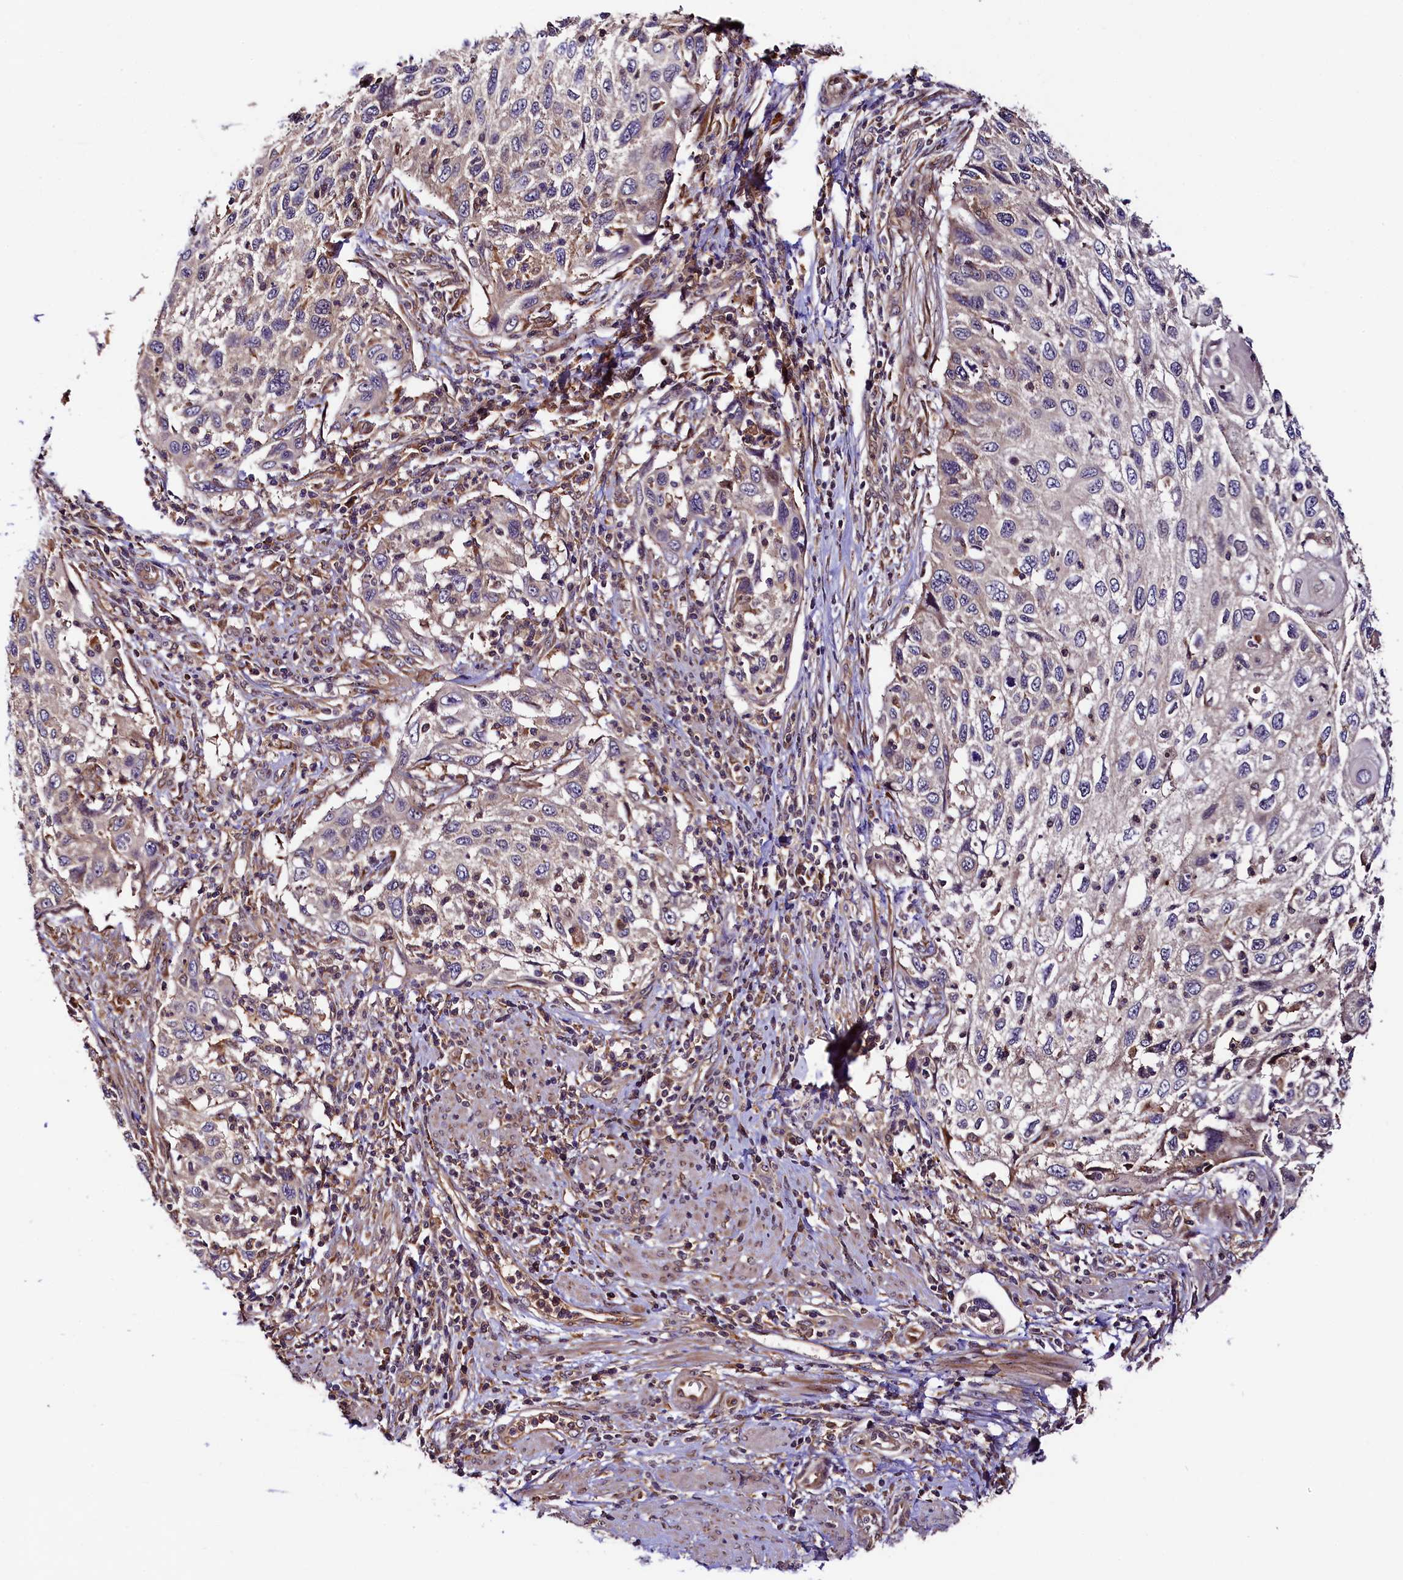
{"staining": {"intensity": "negative", "quantity": "none", "location": "none"}, "tissue": "cervical cancer", "cell_type": "Tumor cells", "image_type": "cancer", "snomed": [{"axis": "morphology", "description": "Squamous cell carcinoma, NOS"}, {"axis": "topography", "description": "Cervix"}], "caption": "Cervical cancer was stained to show a protein in brown. There is no significant expression in tumor cells.", "gene": "VPS35", "patient": {"sex": "female", "age": 70}}